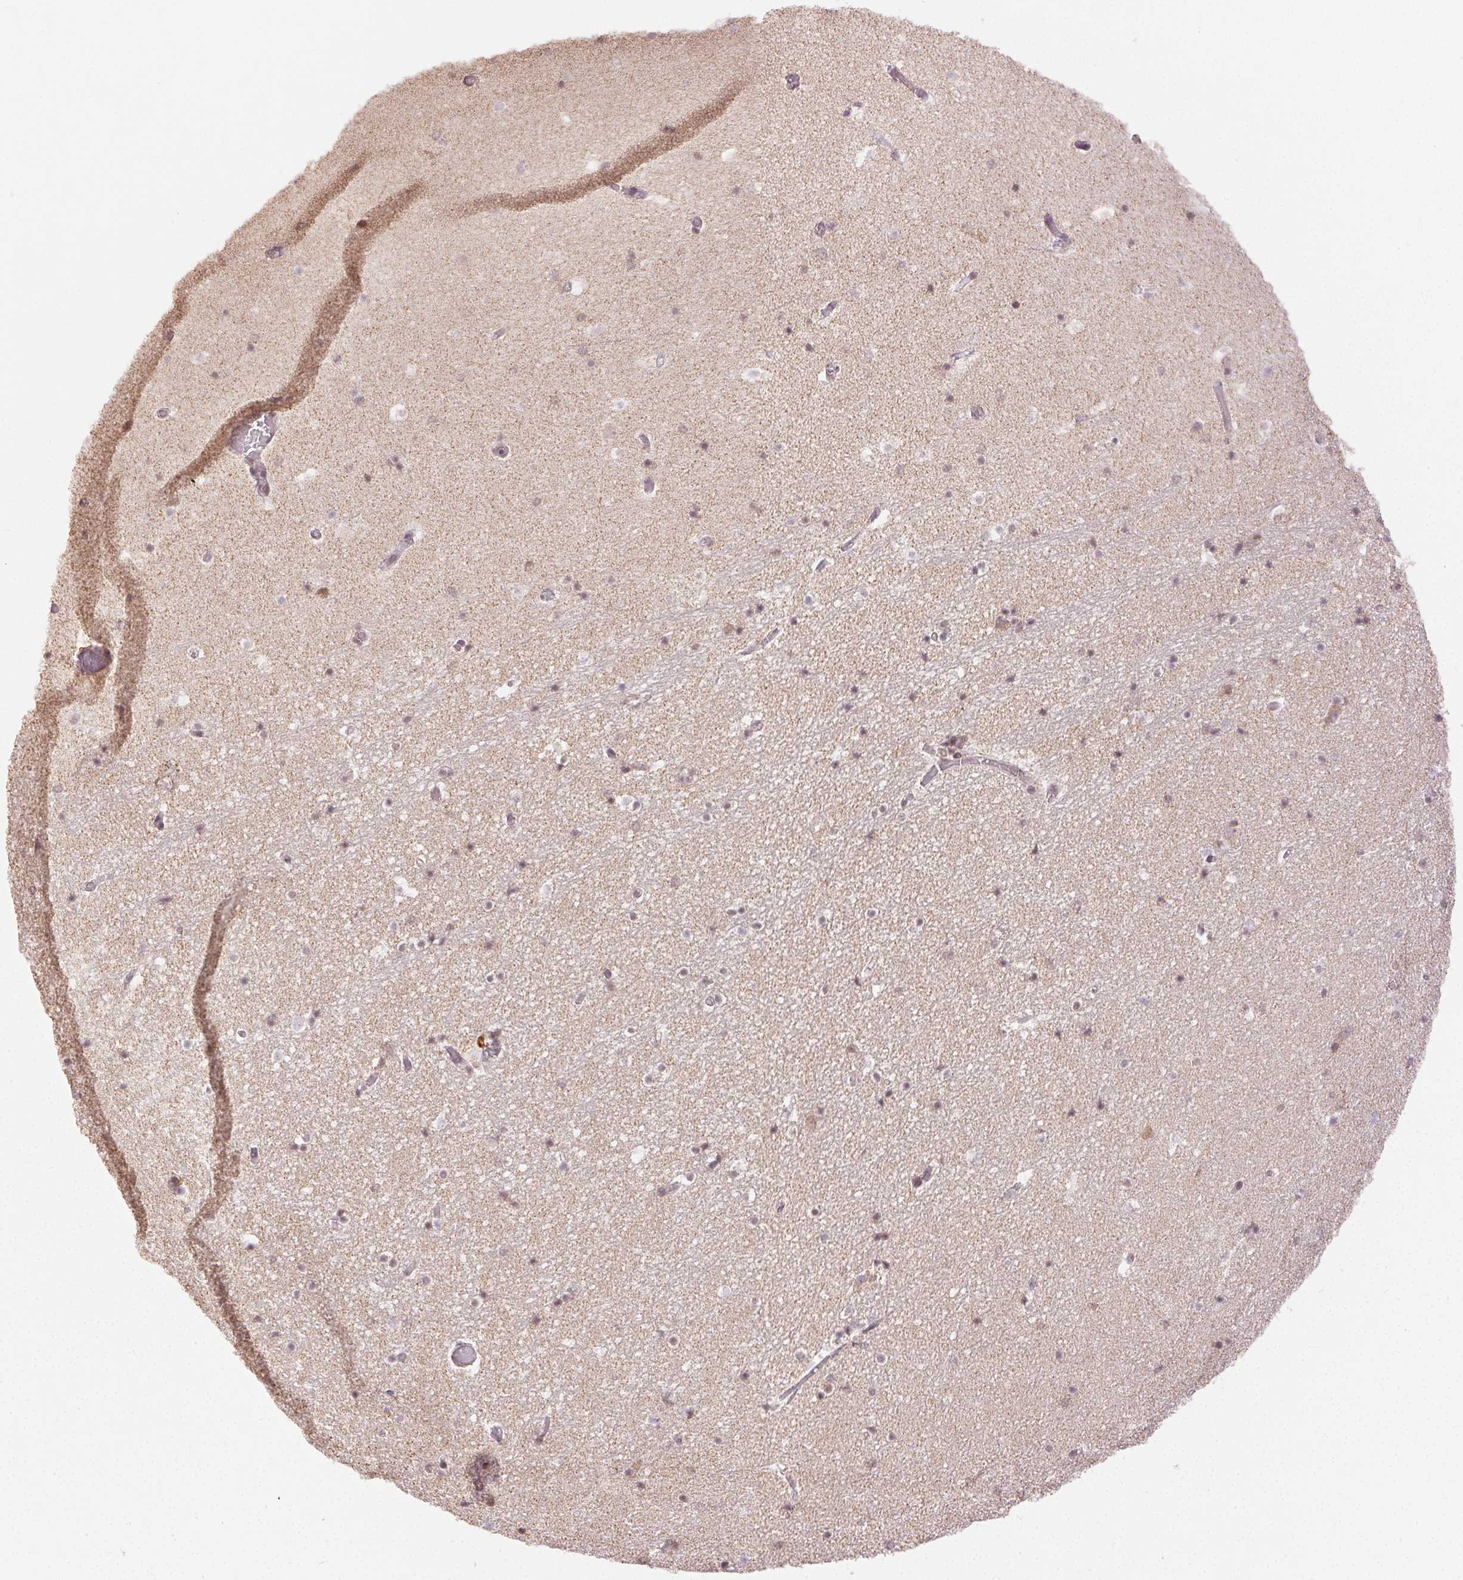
{"staining": {"intensity": "weak", "quantity": "<25%", "location": "nuclear"}, "tissue": "hippocampus", "cell_type": "Glial cells", "image_type": "normal", "snomed": [{"axis": "morphology", "description": "Normal tissue, NOS"}, {"axis": "topography", "description": "Hippocampus"}], "caption": "This photomicrograph is of normal hippocampus stained with IHC to label a protein in brown with the nuclei are counter-stained blue. There is no expression in glial cells. (Immunohistochemistry, brightfield microscopy, high magnification).", "gene": "PIWIL4", "patient": {"sex": "male", "age": 26}}